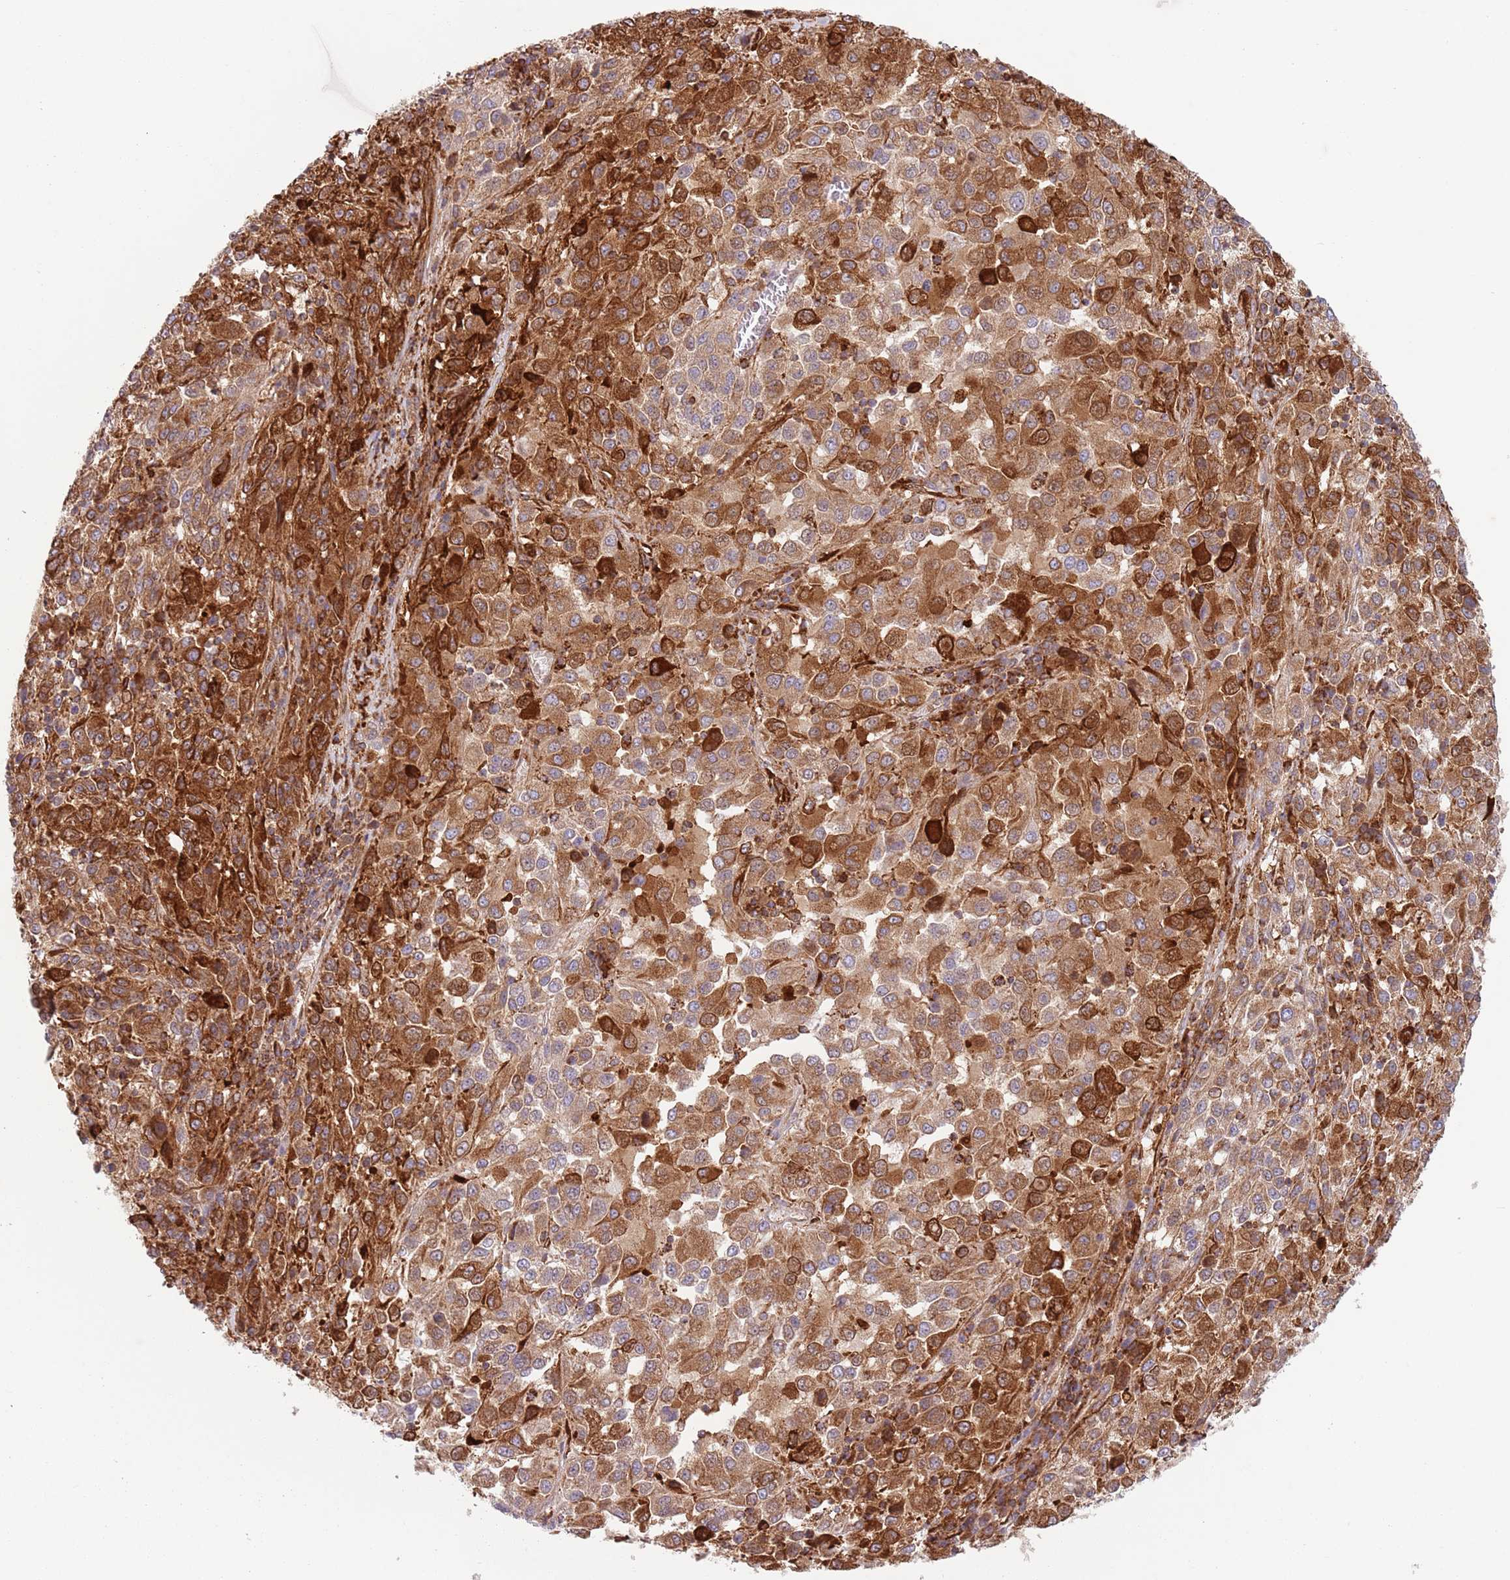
{"staining": {"intensity": "strong", "quantity": ">75%", "location": "cytoplasmic/membranous"}, "tissue": "melanoma", "cell_type": "Tumor cells", "image_type": "cancer", "snomed": [{"axis": "morphology", "description": "Malignant melanoma, Metastatic site"}, {"axis": "topography", "description": "Lung"}], "caption": "An immunohistochemistry histopathology image of neoplastic tissue is shown. Protein staining in brown labels strong cytoplasmic/membranous positivity in melanoma within tumor cells. (IHC, brightfield microscopy, high magnification).", "gene": "ZMYM5", "patient": {"sex": "male", "age": 64}}